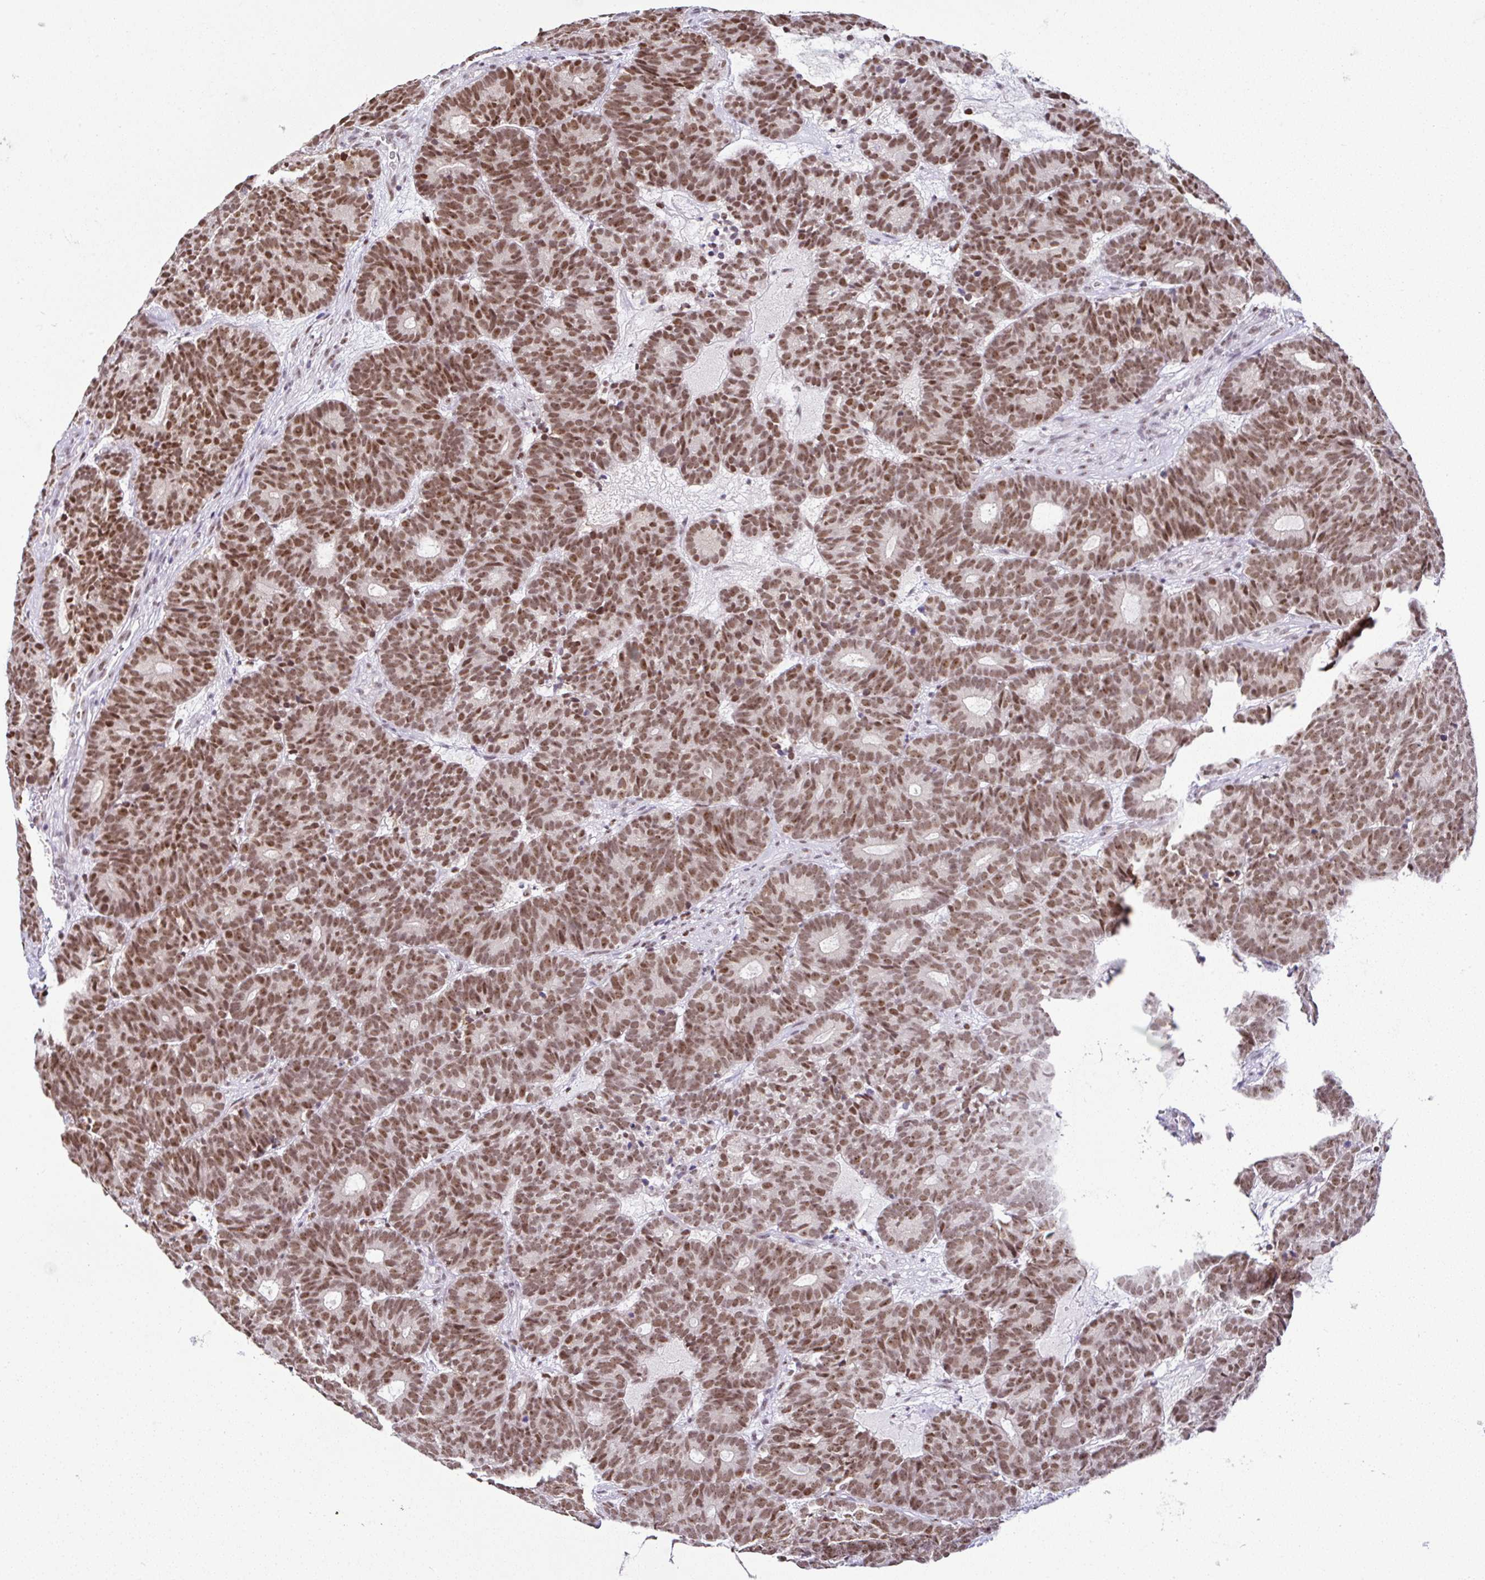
{"staining": {"intensity": "moderate", "quantity": ">75%", "location": "nuclear"}, "tissue": "head and neck cancer", "cell_type": "Tumor cells", "image_type": "cancer", "snomed": [{"axis": "morphology", "description": "Adenocarcinoma, NOS"}, {"axis": "topography", "description": "Head-Neck"}], "caption": "A medium amount of moderate nuclear staining is present in approximately >75% of tumor cells in adenocarcinoma (head and neck) tissue. (DAB (3,3'-diaminobenzidine) IHC with brightfield microscopy, high magnification).", "gene": "PTPN2", "patient": {"sex": "female", "age": 81}}